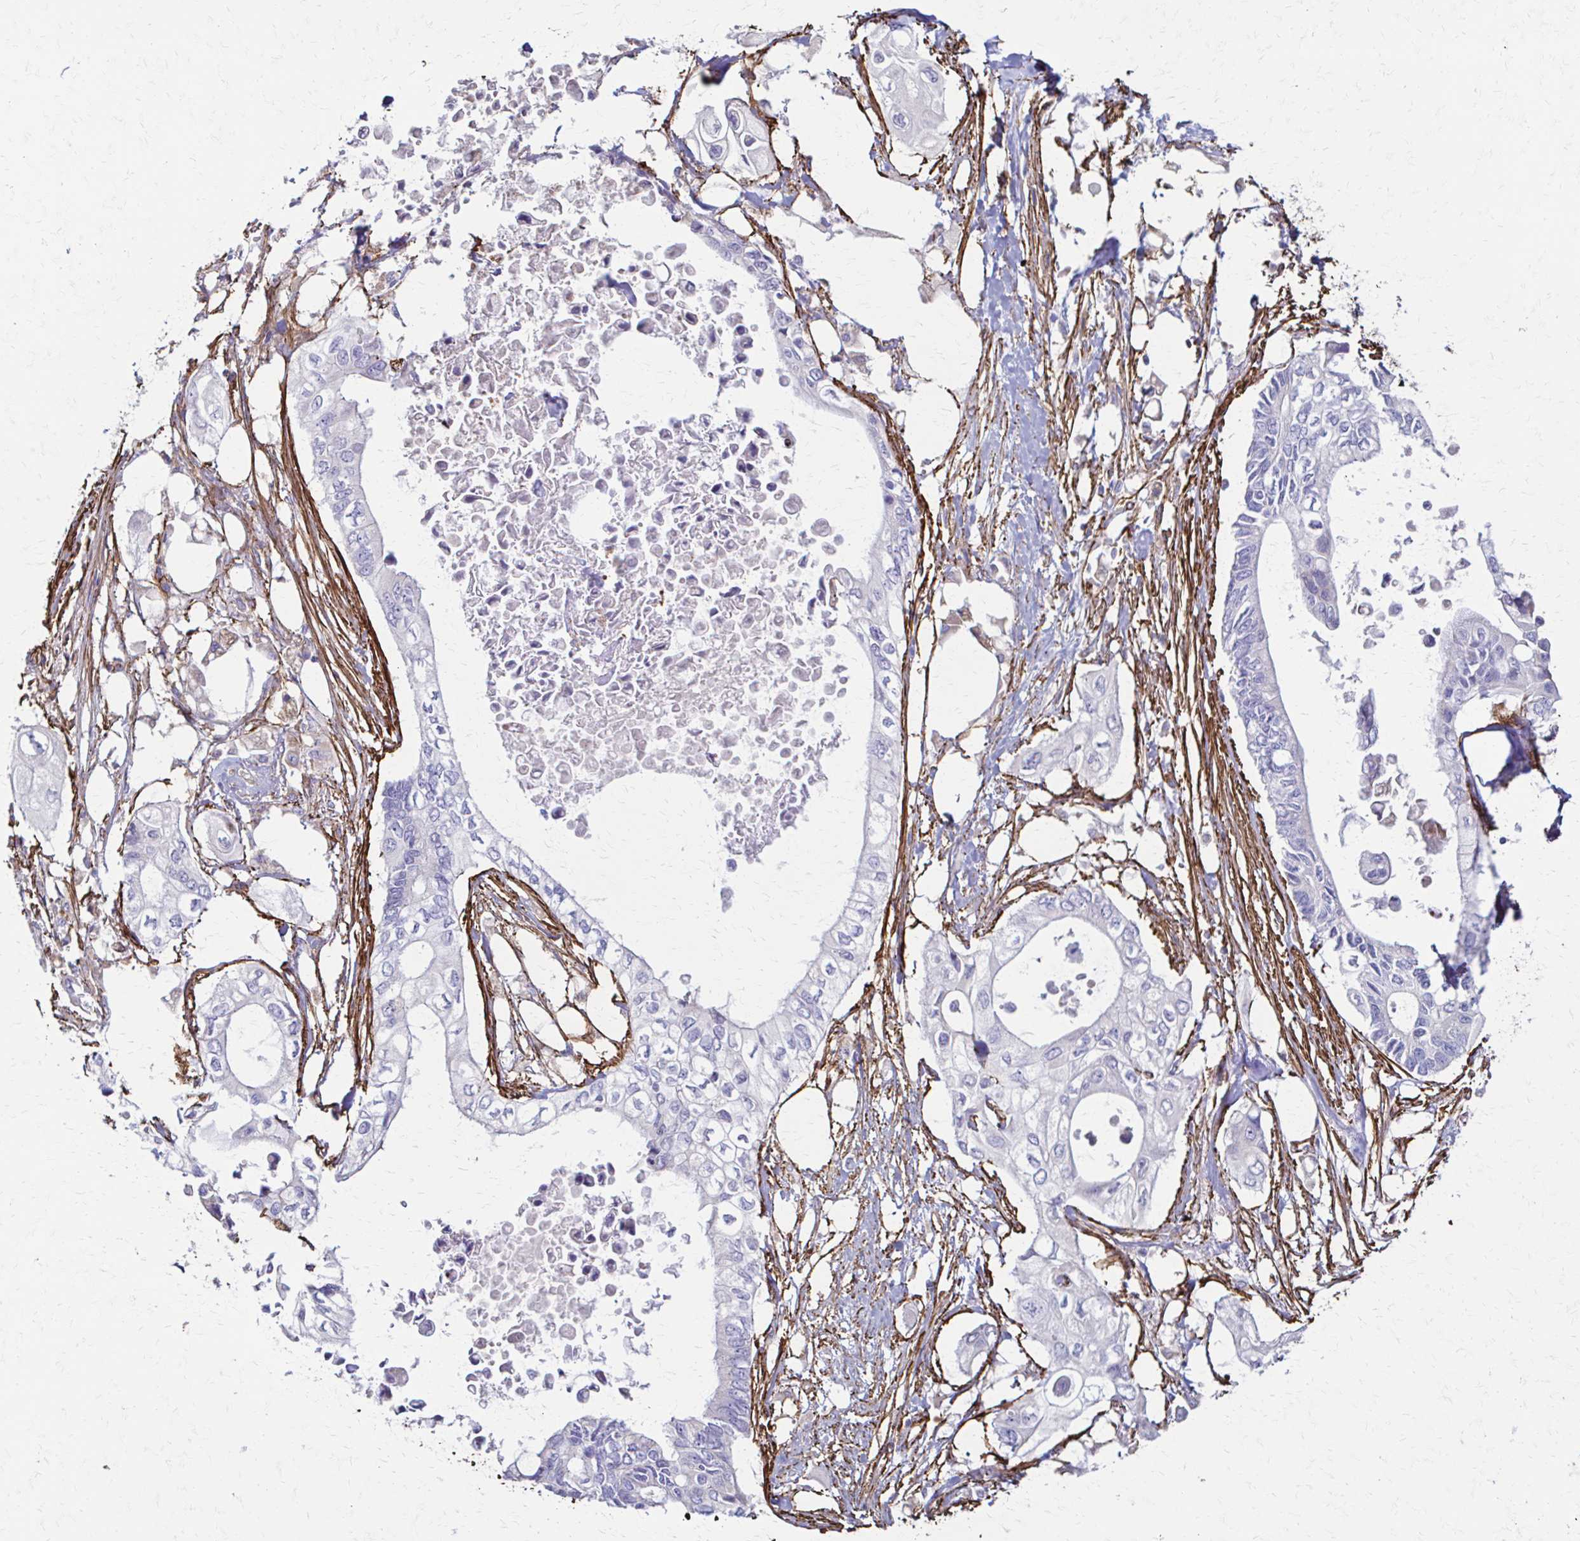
{"staining": {"intensity": "negative", "quantity": "none", "location": "none"}, "tissue": "pancreatic cancer", "cell_type": "Tumor cells", "image_type": "cancer", "snomed": [{"axis": "morphology", "description": "Adenocarcinoma, NOS"}, {"axis": "topography", "description": "Pancreas"}], "caption": "This photomicrograph is of pancreatic cancer (adenocarcinoma) stained with immunohistochemistry to label a protein in brown with the nuclei are counter-stained blue. There is no positivity in tumor cells. Brightfield microscopy of immunohistochemistry (IHC) stained with DAB (brown) and hematoxylin (blue), captured at high magnification.", "gene": "TIMMDC1", "patient": {"sex": "female", "age": 63}}